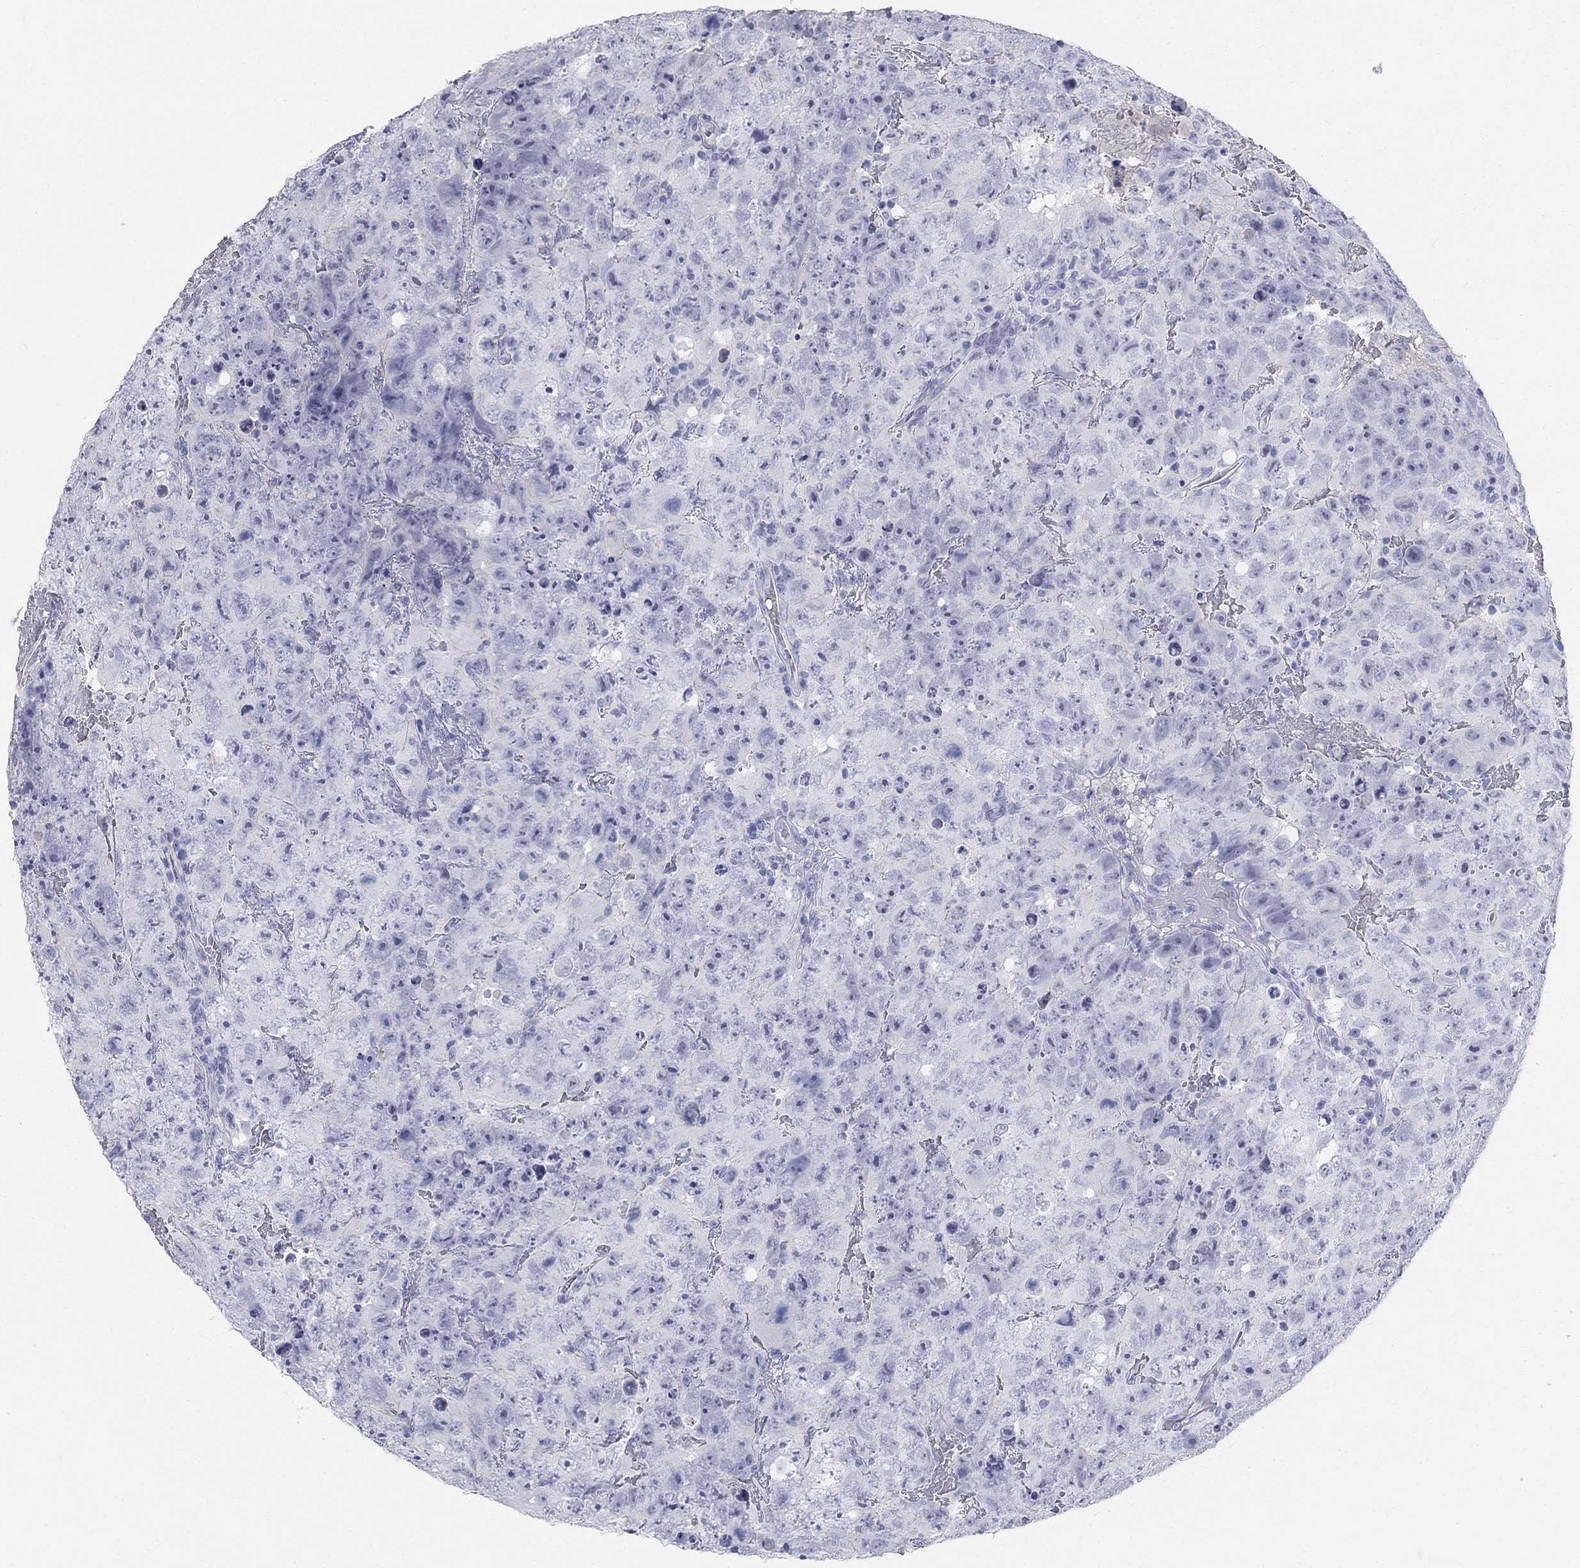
{"staining": {"intensity": "negative", "quantity": "none", "location": "none"}, "tissue": "testis cancer", "cell_type": "Tumor cells", "image_type": "cancer", "snomed": [{"axis": "morphology", "description": "Carcinoma, Embryonal, NOS"}, {"axis": "topography", "description": "Testis"}], "caption": "Histopathology image shows no protein staining in tumor cells of testis cancer tissue.", "gene": "AOX1", "patient": {"sex": "male", "age": 24}}